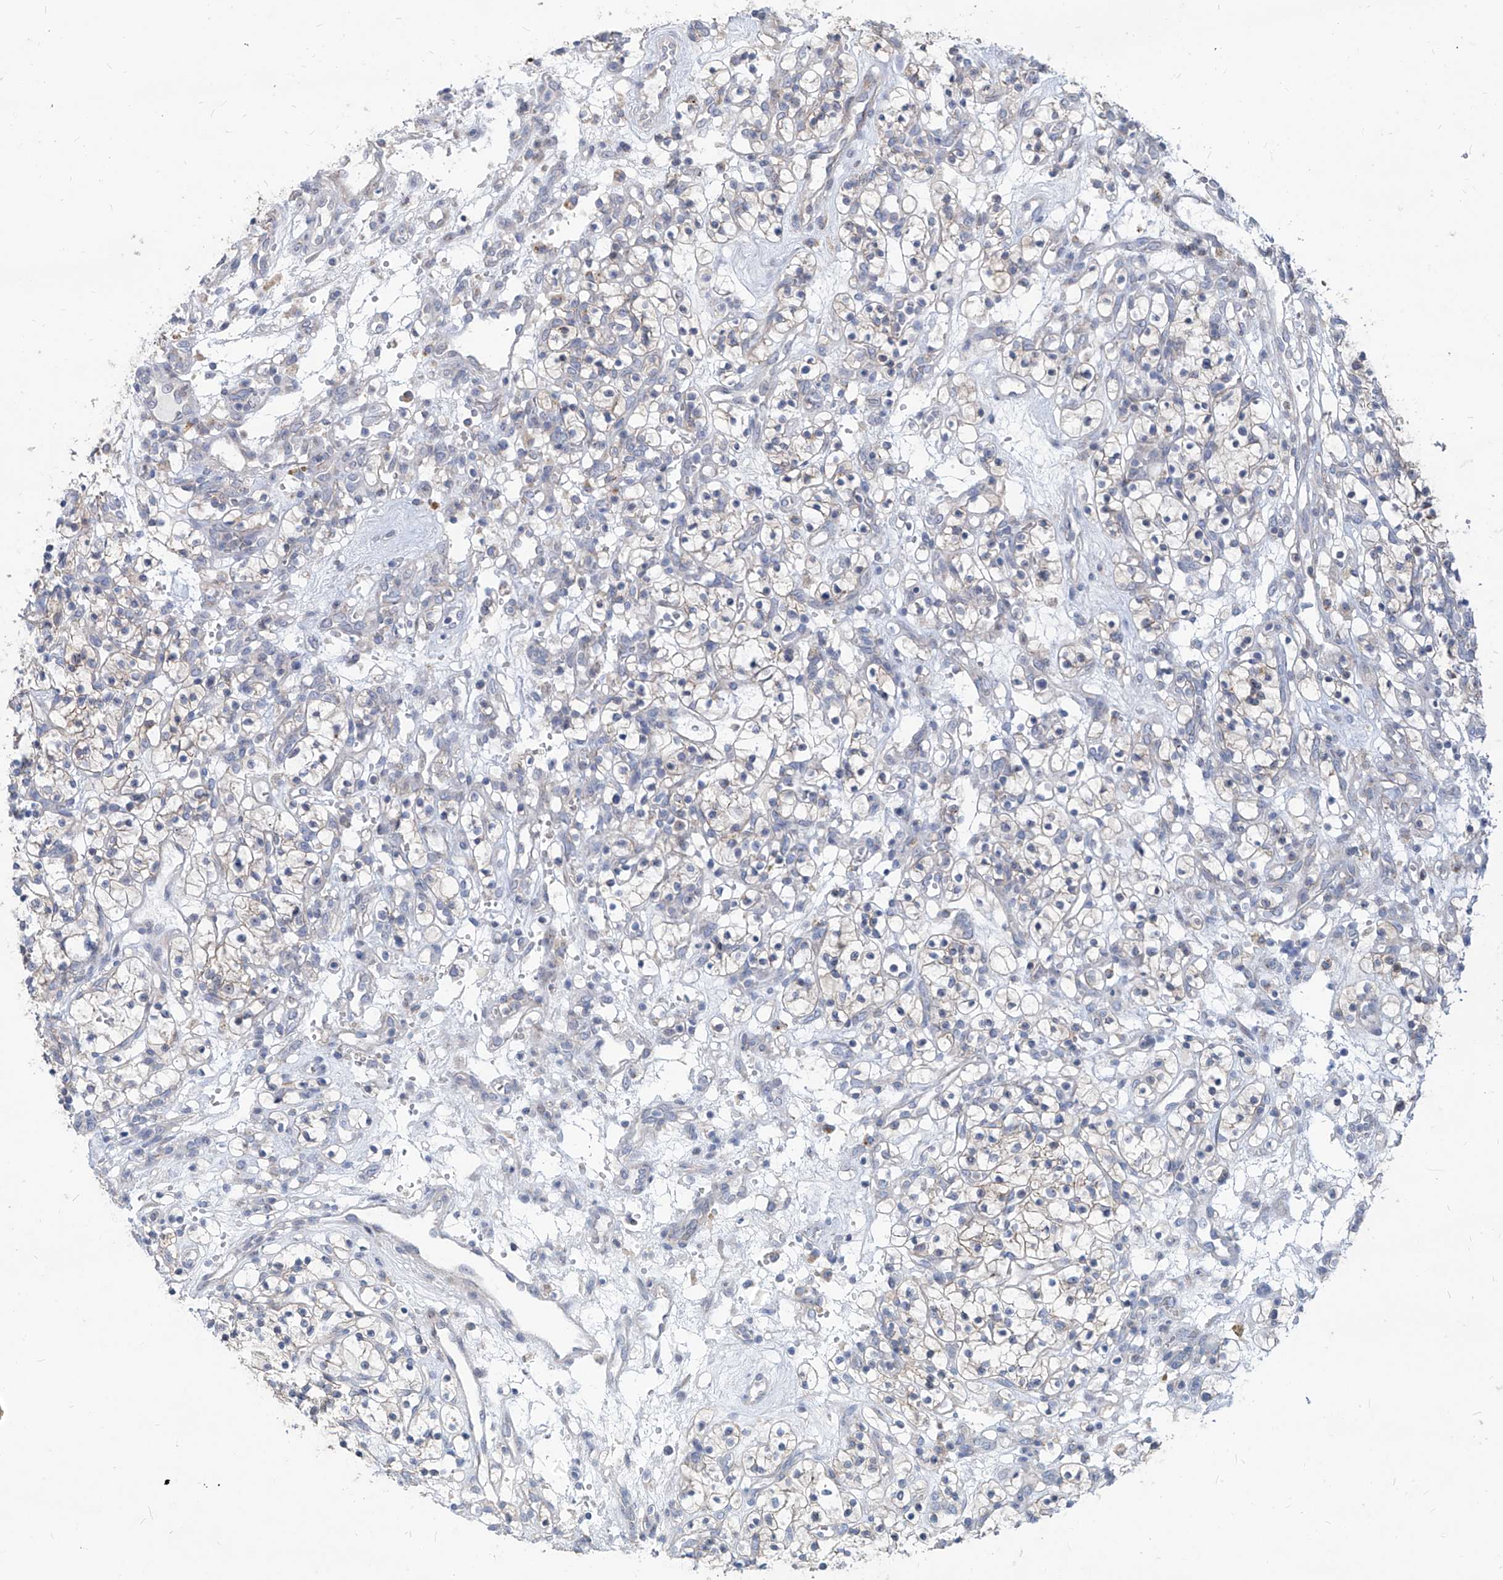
{"staining": {"intensity": "weak", "quantity": "25%-75%", "location": "cytoplasmic/membranous"}, "tissue": "renal cancer", "cell_type": "Tumor cells", "image_type": "cancer", "snomed": [{"axis": "morphology", "description": "Adenocarcinoma, NOS"}, {"axis": "topography", "description": "Kidney"}], "caption": "Immunohistochemistry staining of adenocarcinoma (renal), which shows low levels of weak cytoplasmic/membranous expression in approximately 25%-75% of tumor cells indicating weak cytoplasmic/membranous protein expression. The staining was performed using DAB (brown) for protein detection and nuclei were counterstained in hematoxylin (blue).", "gene": "AGPS", "patient": {"sex": "female", "age": 57}}